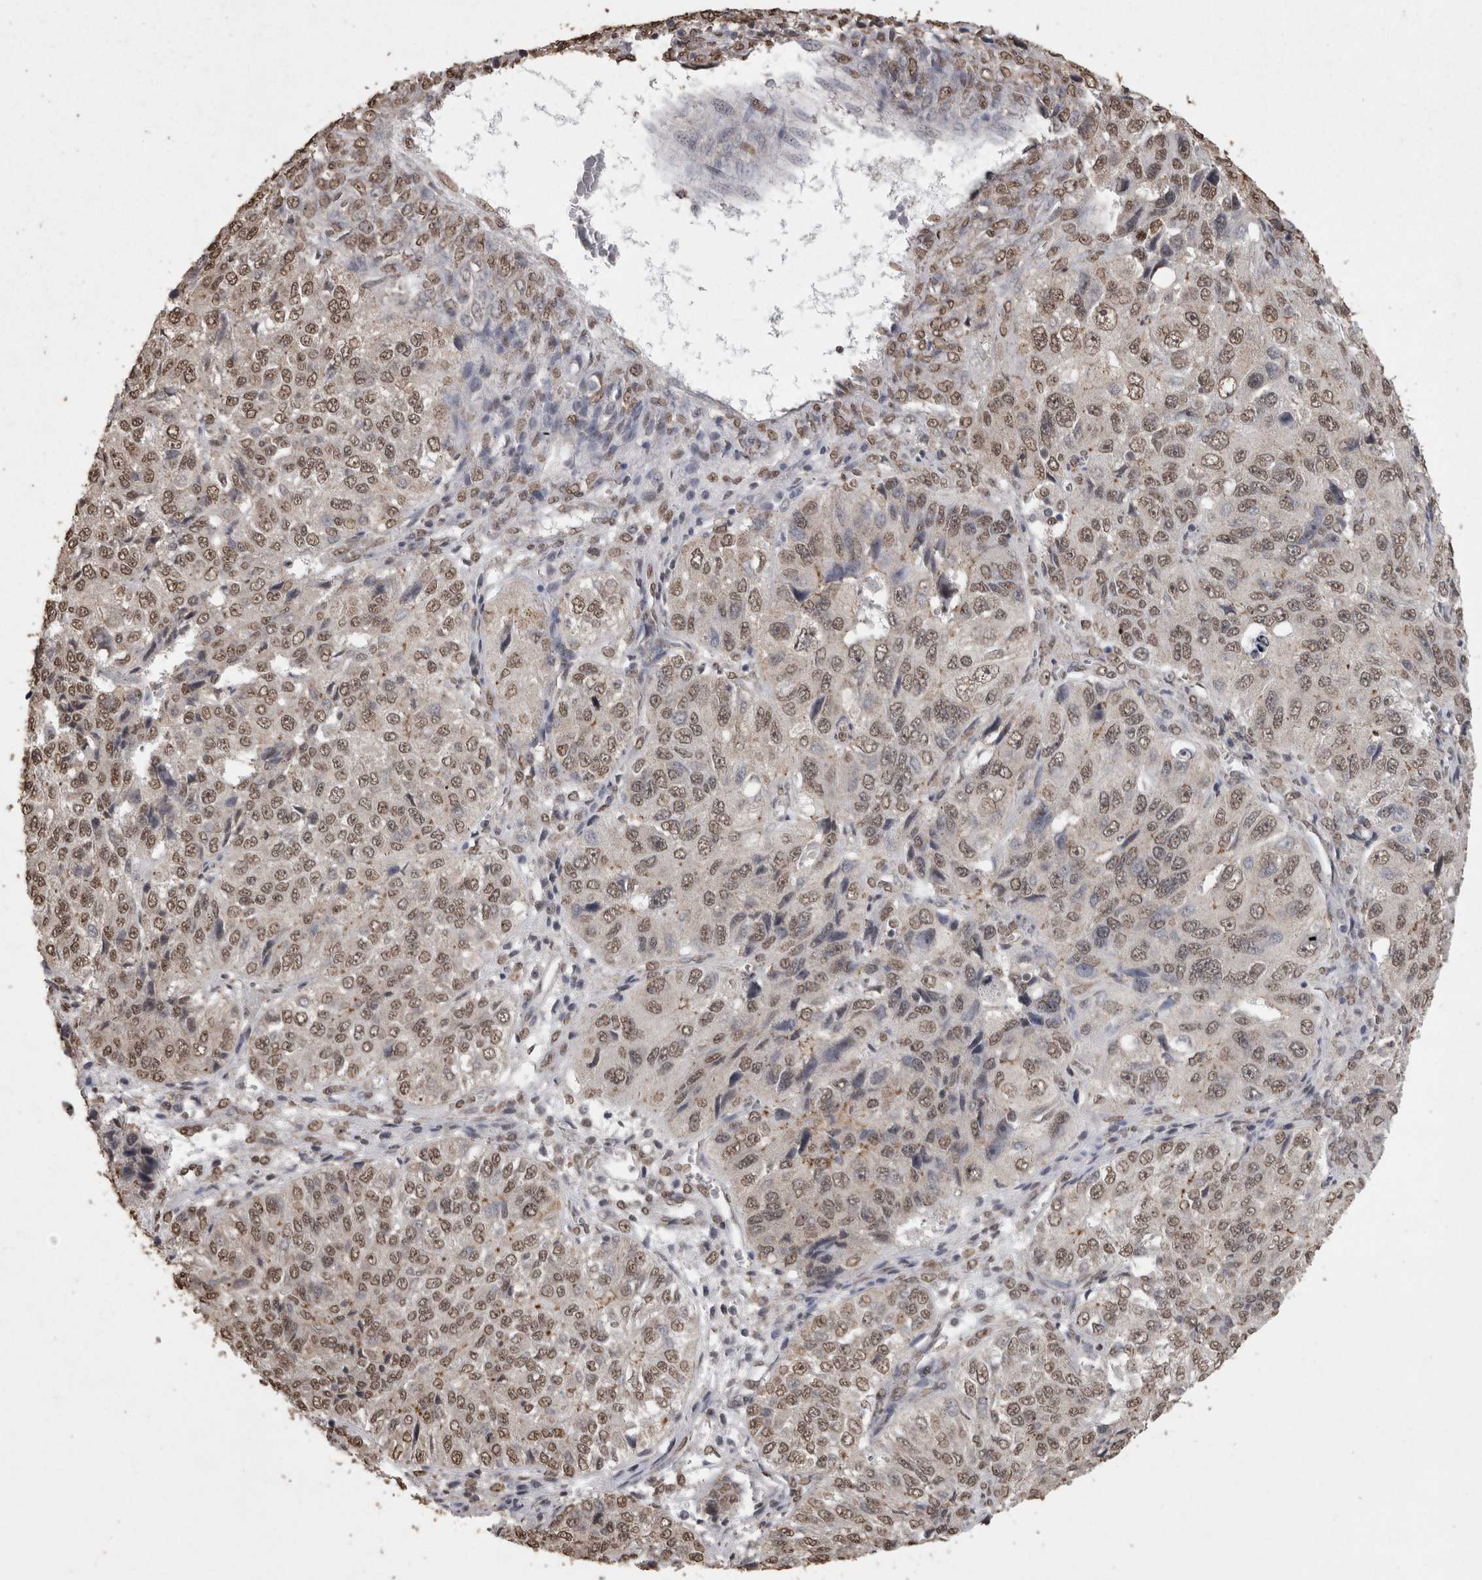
{"staining": {"intensity": "moderate", "quantity": ">75%", "location": "nuclear"}, "tissue": "ovarian cancer", "cell_type": "Tumor cells", "image_type": "cancer", "snomed": [{"axis": "morphology", "description": "Carcinoma, endometroid"}, {"axis": "topography", "description": "Ovary"}], "caption": "IHC of ovarian endometroid carcinoma shows medium levels of moderate nuclear staining in about >75% of tumor cells.", "gene": "SMAD7", "patient": {"sex": "female", "age": 51}}